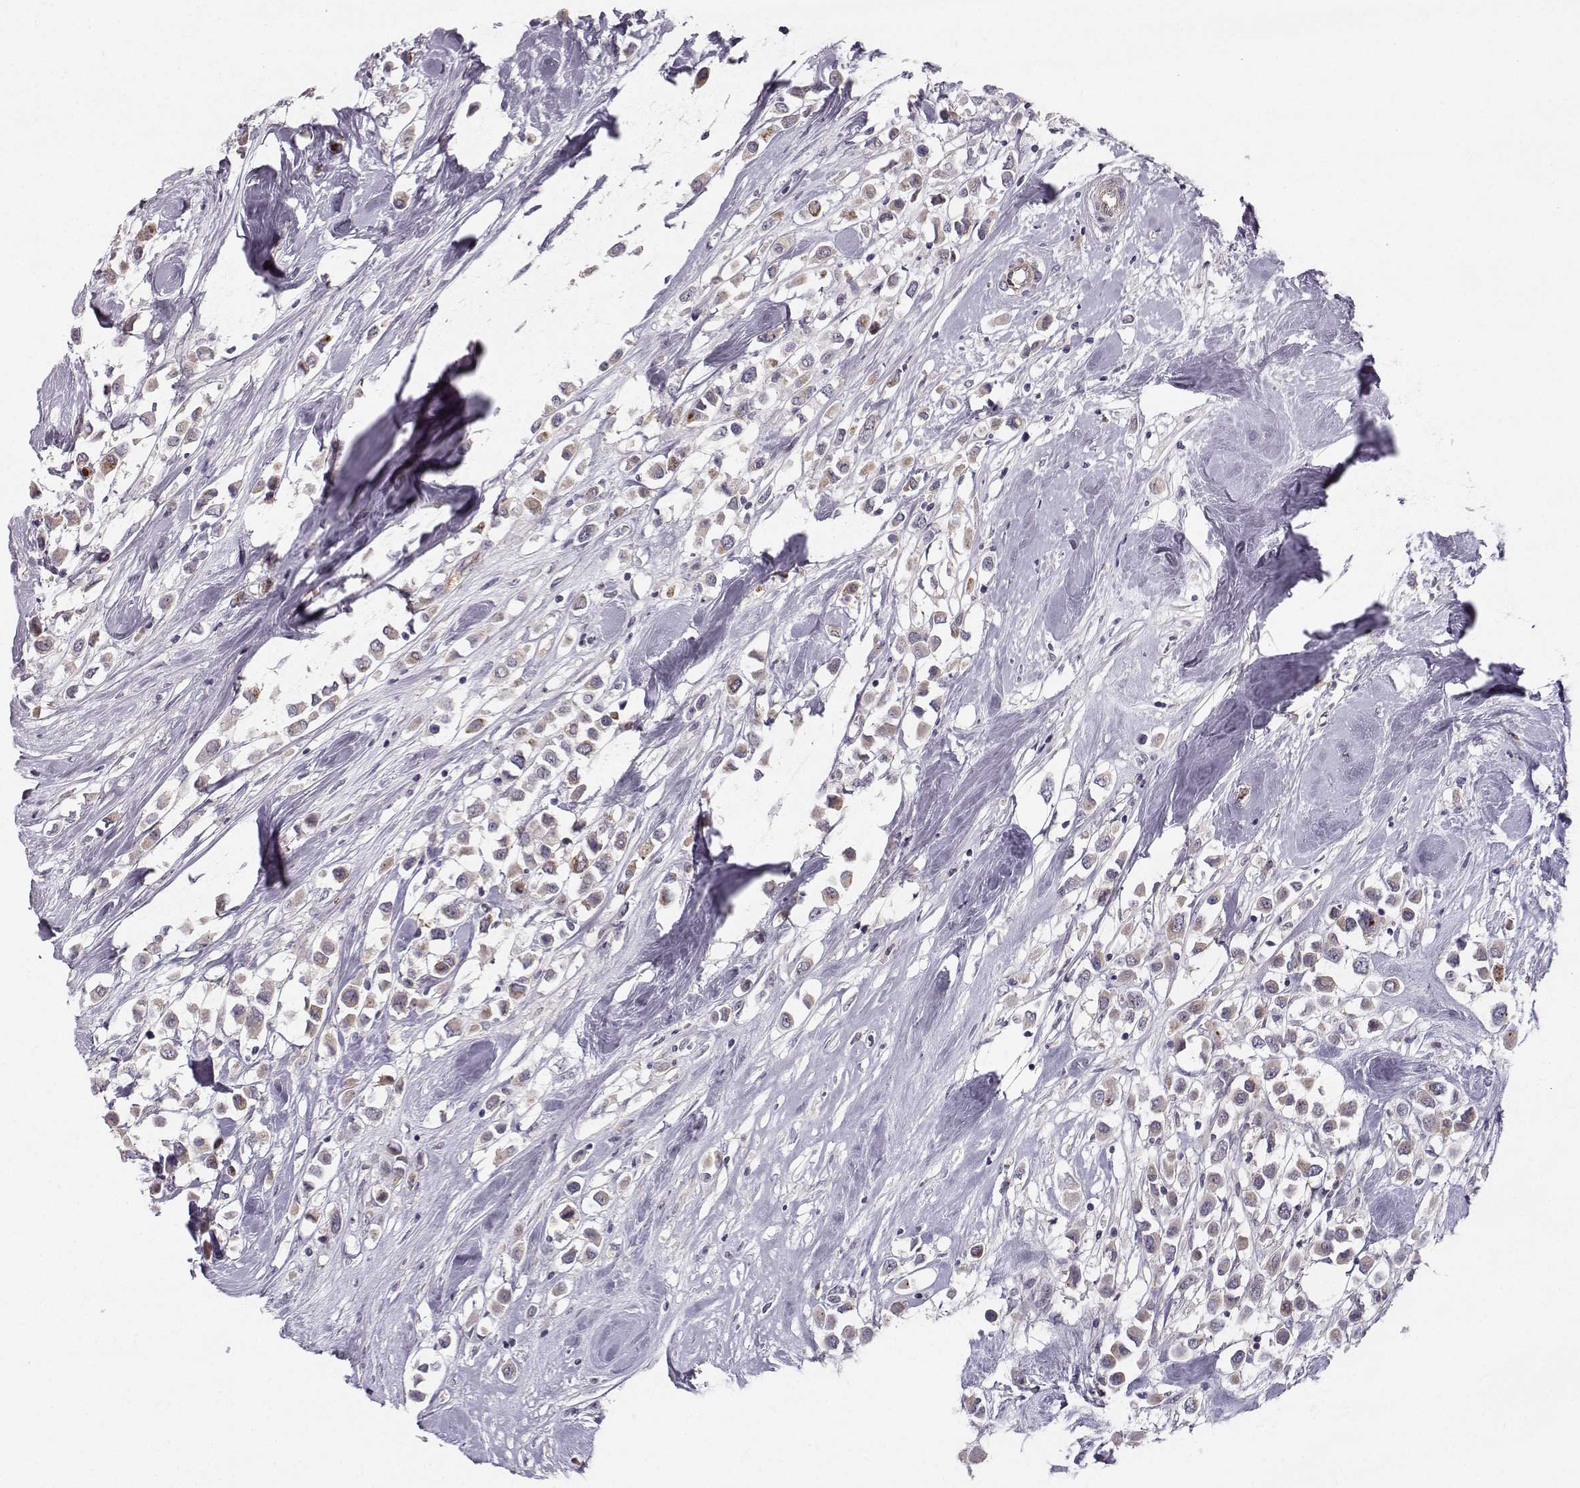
{"staining": {"intensity": "weak", "quantity": ">75%", "location": "cytoplasmic/membranous"}, "tissue": "breast cancer", "cell_type": "Tumor cells", "image_type": "cancer", "snomed": [{"axis": "morphology", "description": "Duct carcinoma"}, {"axis": "topography", "description": "Breast"}], "caption": "IHC micrograph of neoplastic tissue: breast cancer (infiltrating ductal carcinoma) stained using IHC reveals low levels of weak protein expression localized specifically in the cytoplasmic/membranous of tumor cells, appearing as a cytoplasmic/membranous brown color.", "gene": "OPRD1", "patient": {"sex": "female", "age": 61}}